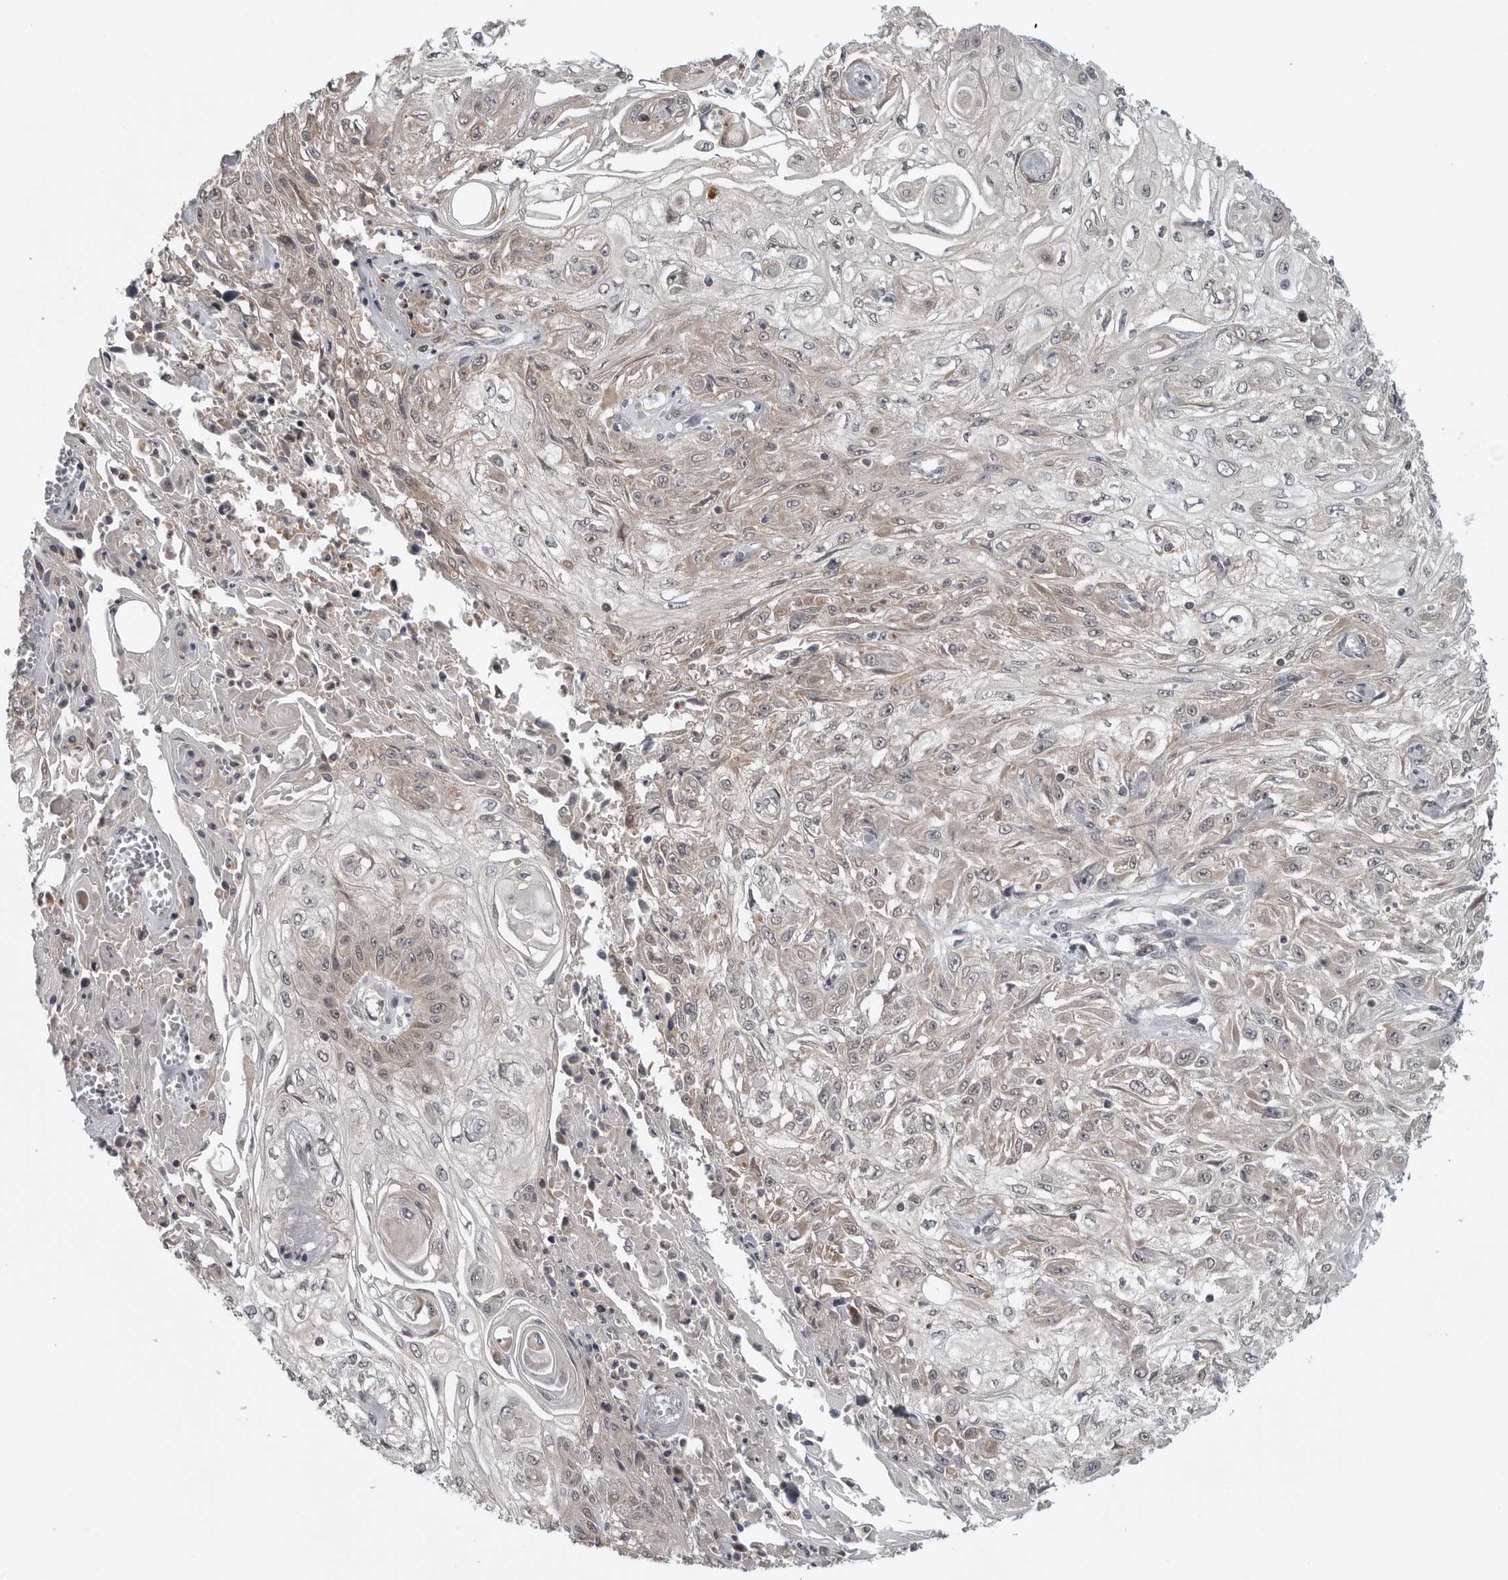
{"staining": {"intensity": "weak", "quantity": "25%-75%", "location": "cytoplasmic/membranous,nuclear"}, "tissue": "skin cancer", "cell_type": "Tumor cells", "image_type": "cancer", "snomed": [{"axis": "morphology", "description": "Squamous cell carcinoma, NOS"}, {"axis": "morphology", "description": "Squamous cell carcinoma, metastatic, NOS"}, {"axis": "topography", "description": "Skin"}, {"axis": "topography", "description": "Lymph node"}], "caption": "This photomicrograph displays skin metastatic squamous cell carcinoma stained with IHC to label a protein in brown. The cytoplasmic/membranous and nuclear of tumor cells show weak positivity for the protein. Nuclei are counter-stained blue.", "gene": "FAAP100", "patient": {"sex": "male", "age": 75}}